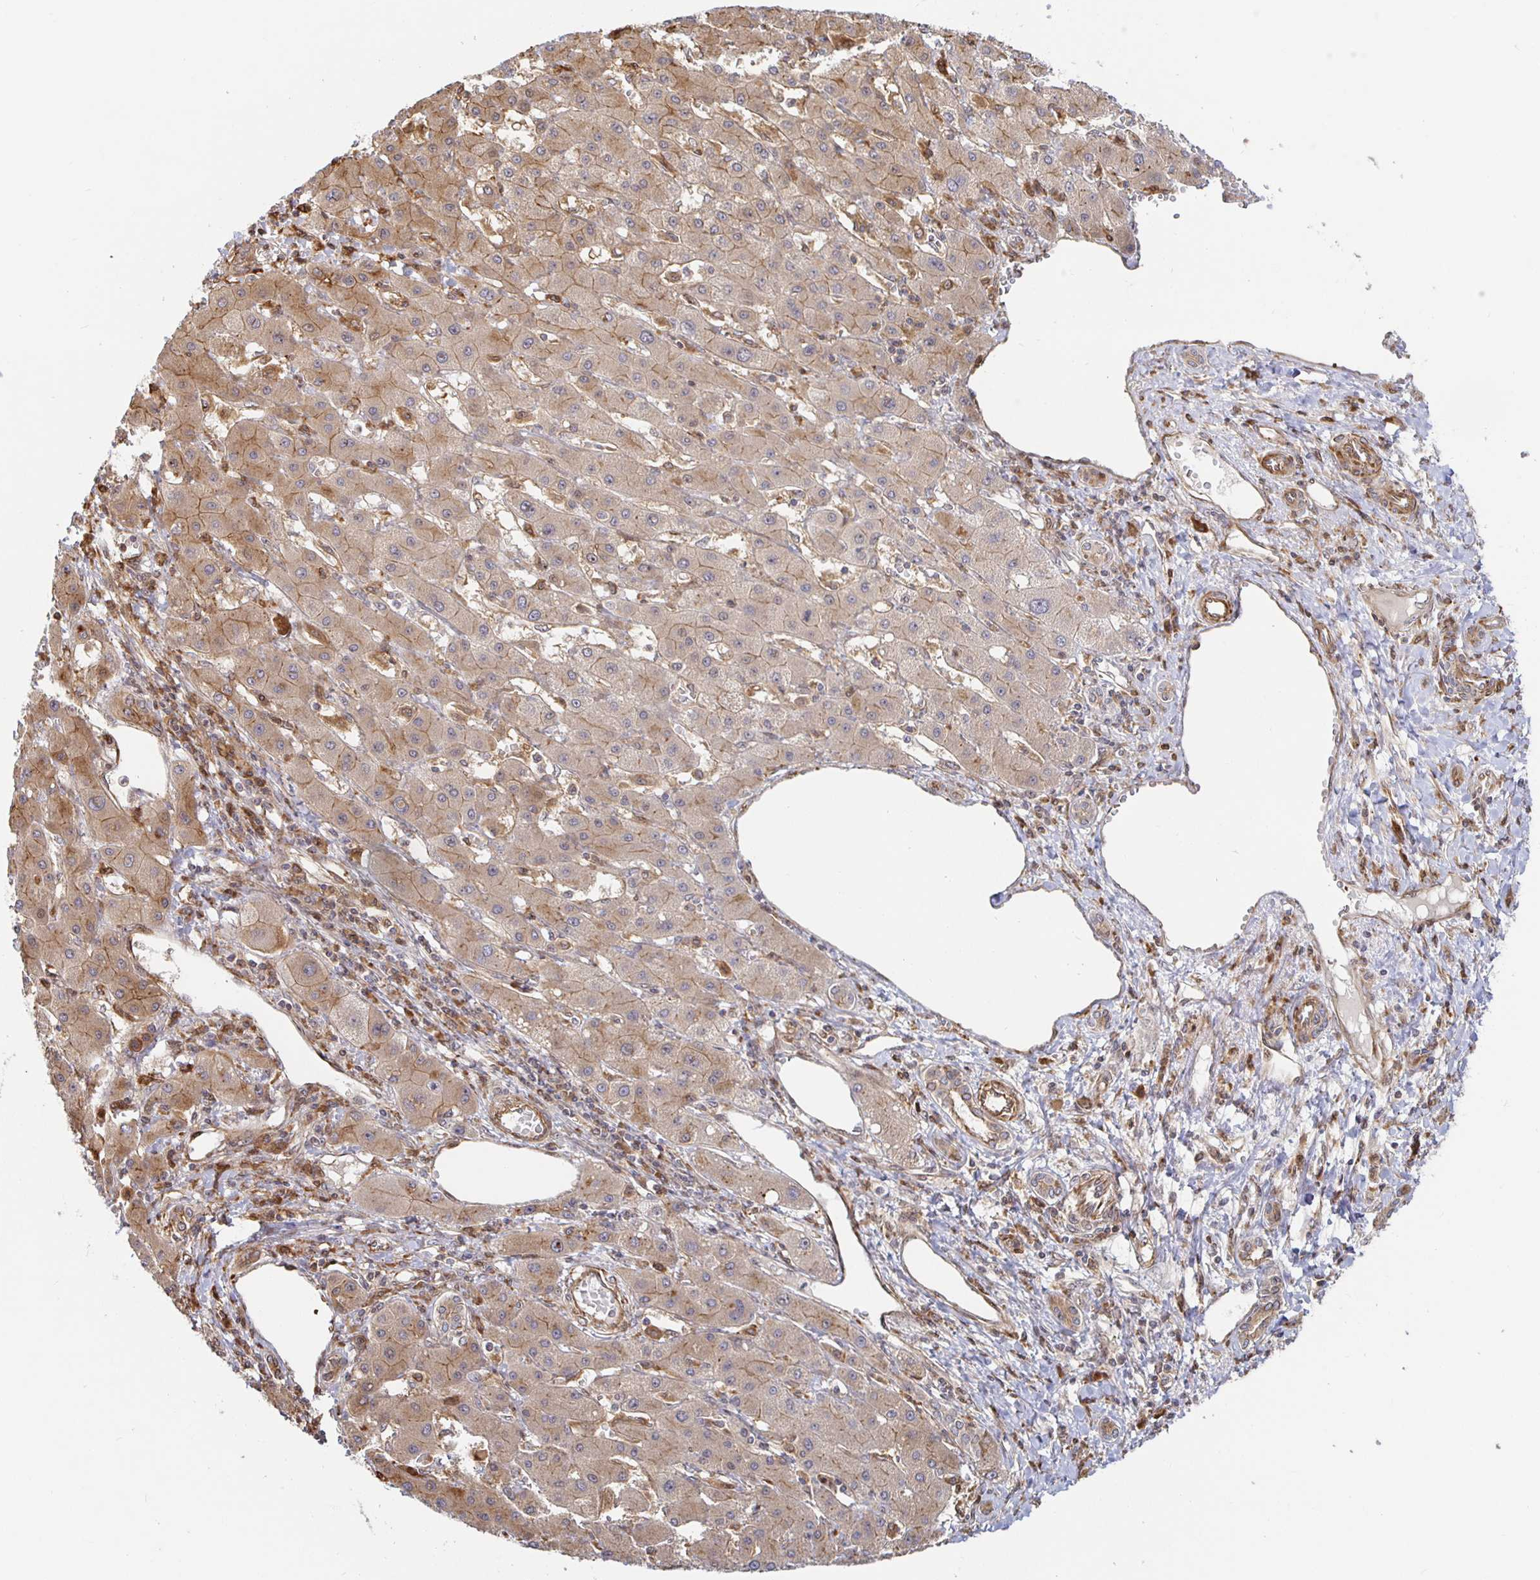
{"staining": {"intensity": "moderate", "quantity": ">75%", "location": "cytoplasmic/membranous"}, "tissue": "liver cancer", "cell_type": "Tumor cells", "image_type": "cancer", "snomed": [{"axis": "morphology", "description": "Cholangiocarcinoma"}, {"axis": "topography", "description": "Liver"}], "caption": "Brown immunohistochemical staining in human liver cholangiocarcinoma exhibits moderate cytoplasmic/membranous staining in about >75% of tumor cells.", "gene": "STRAP", "patient": {"sex": "male", "age": 59}}